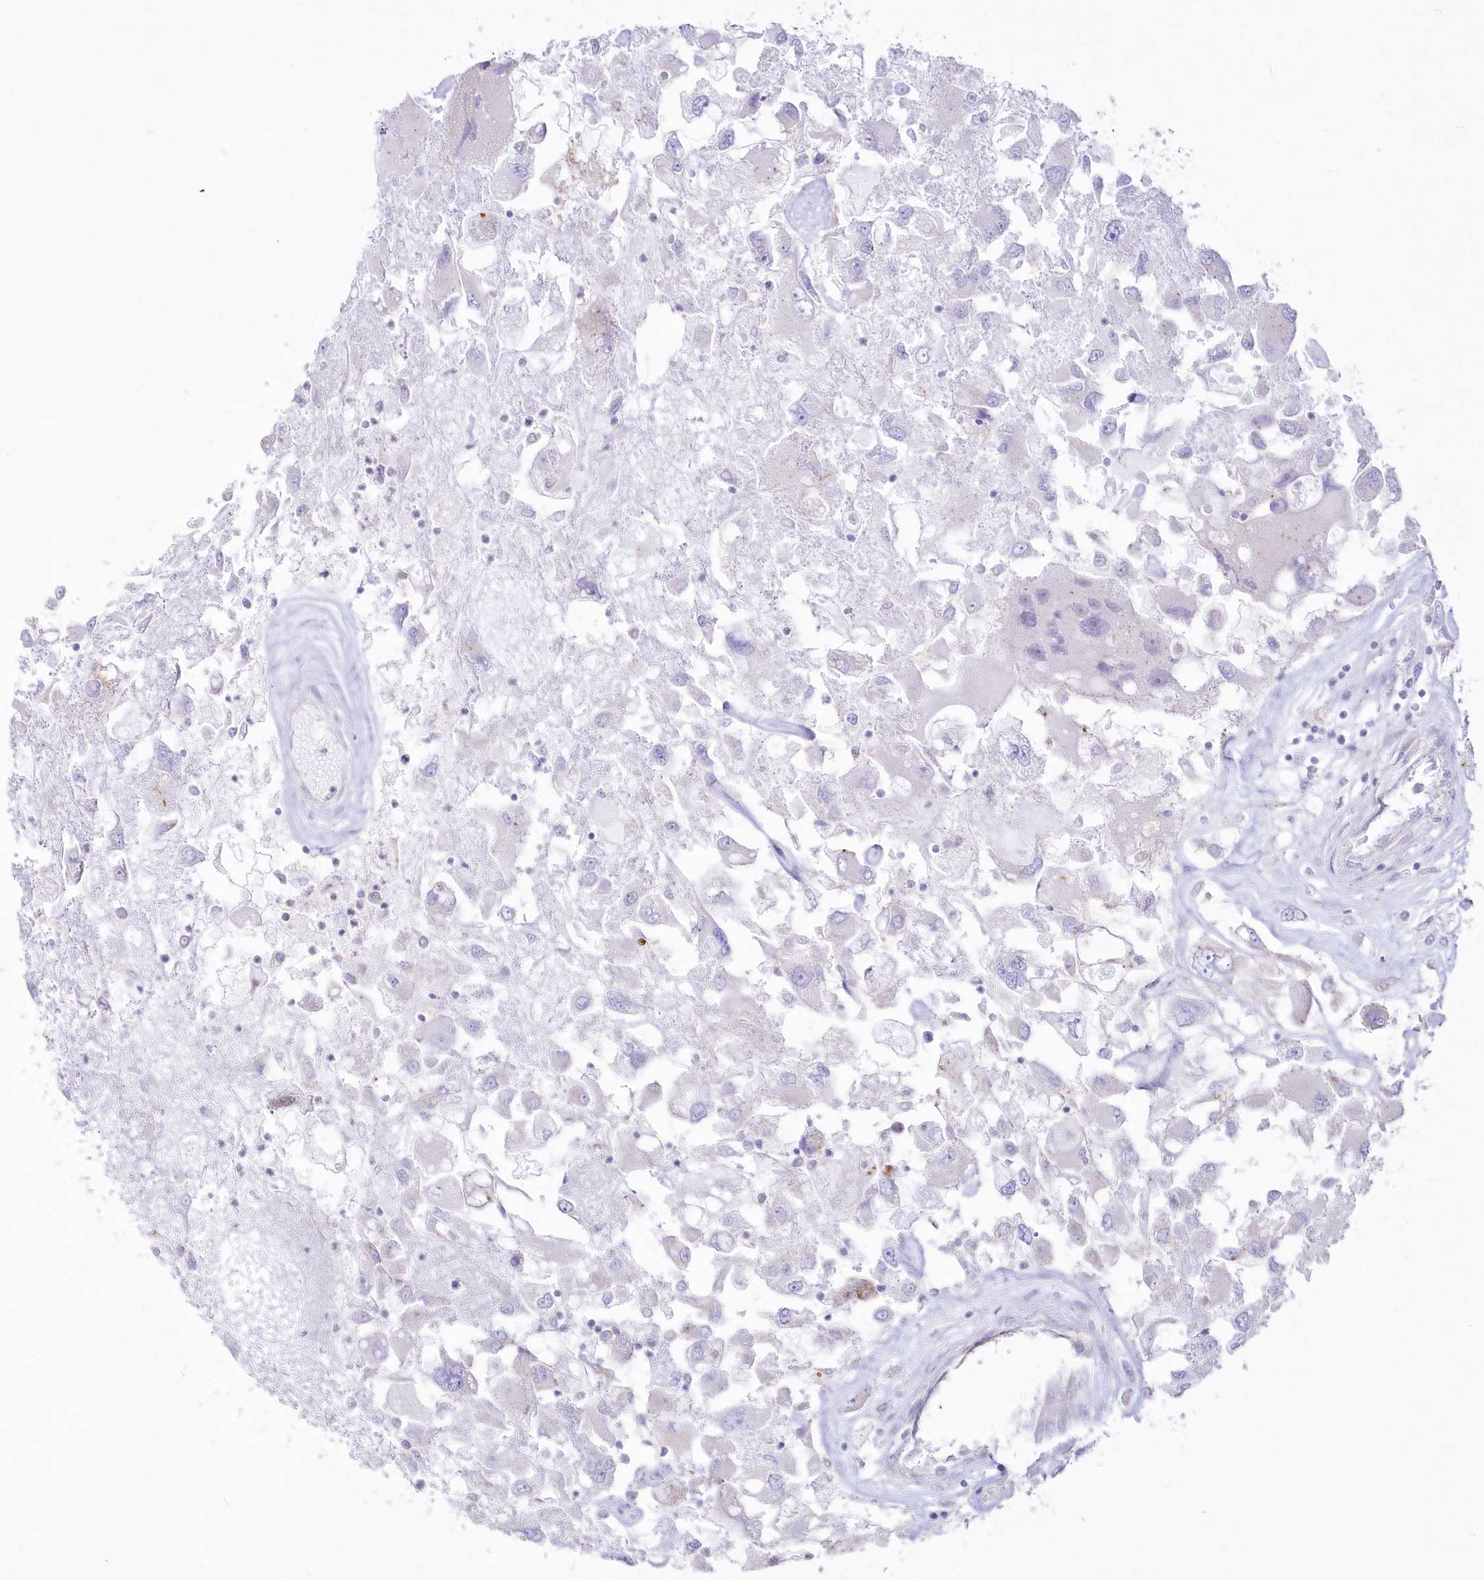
{"staining": {"intensity": "negative", "quantity": "none", "location": "none"}, "tissue": "renal cancer", "cell_type": "Tumor cells", "image_type": "cancer", "snomed": [{"axis": "morphology", "description": "Adenocarcinoma, NOS"}, {"axis": "topography", "description": "Kidney"}], "caption": "This is an IHC micrograph of adenocarcinoma (renal). There is no positivity in tumor cells.", "gene": "ZNF843", "patient": {"sex": "female", "age": 52}}